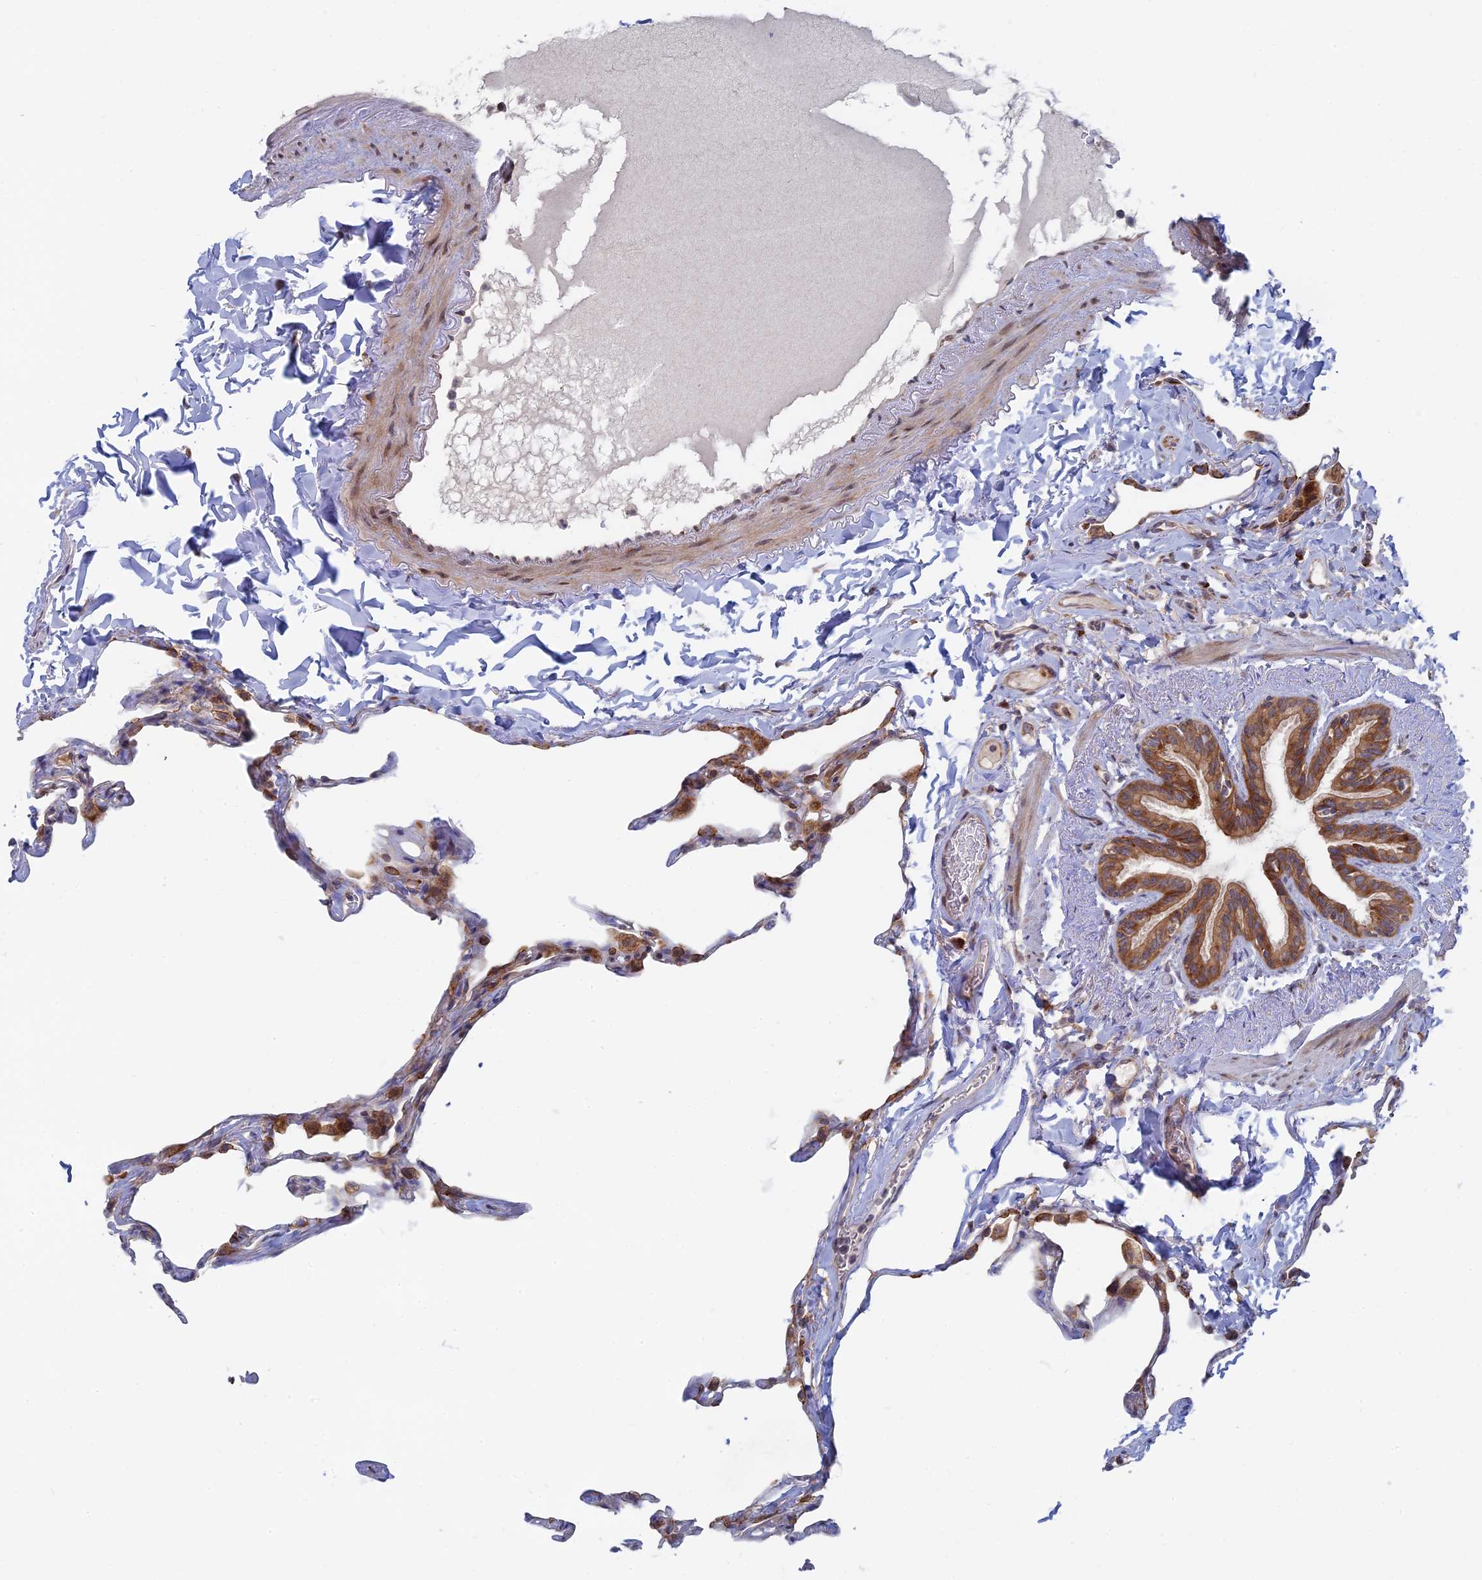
{"staining": {"intensity": "moderate", "quantity": "<25%", "location": "cytoplasmic/membranous"}, "tissue": "lung", "cell_type": "Alveolar cells", "image_type": "normal", "snomed": [{"axis": "morphology", "description": "Normal tissue, NOS"}, {"axis": "topography", "description": "Lung"}], "caption": "Immunohistochemistry (IHC) of unremarkable lung shows low levels of moderate cytoplasmic/membranous staining in about <25% of alveolar cells. The staining is performed using DAB (3,3'-diaminobenzidine) brown chromogen to label protein expression. The nuclei are counter-stained blue using hematoxylin.", "gene": "TBC1D30", "patient": {"sex": "male", "age": 65}}